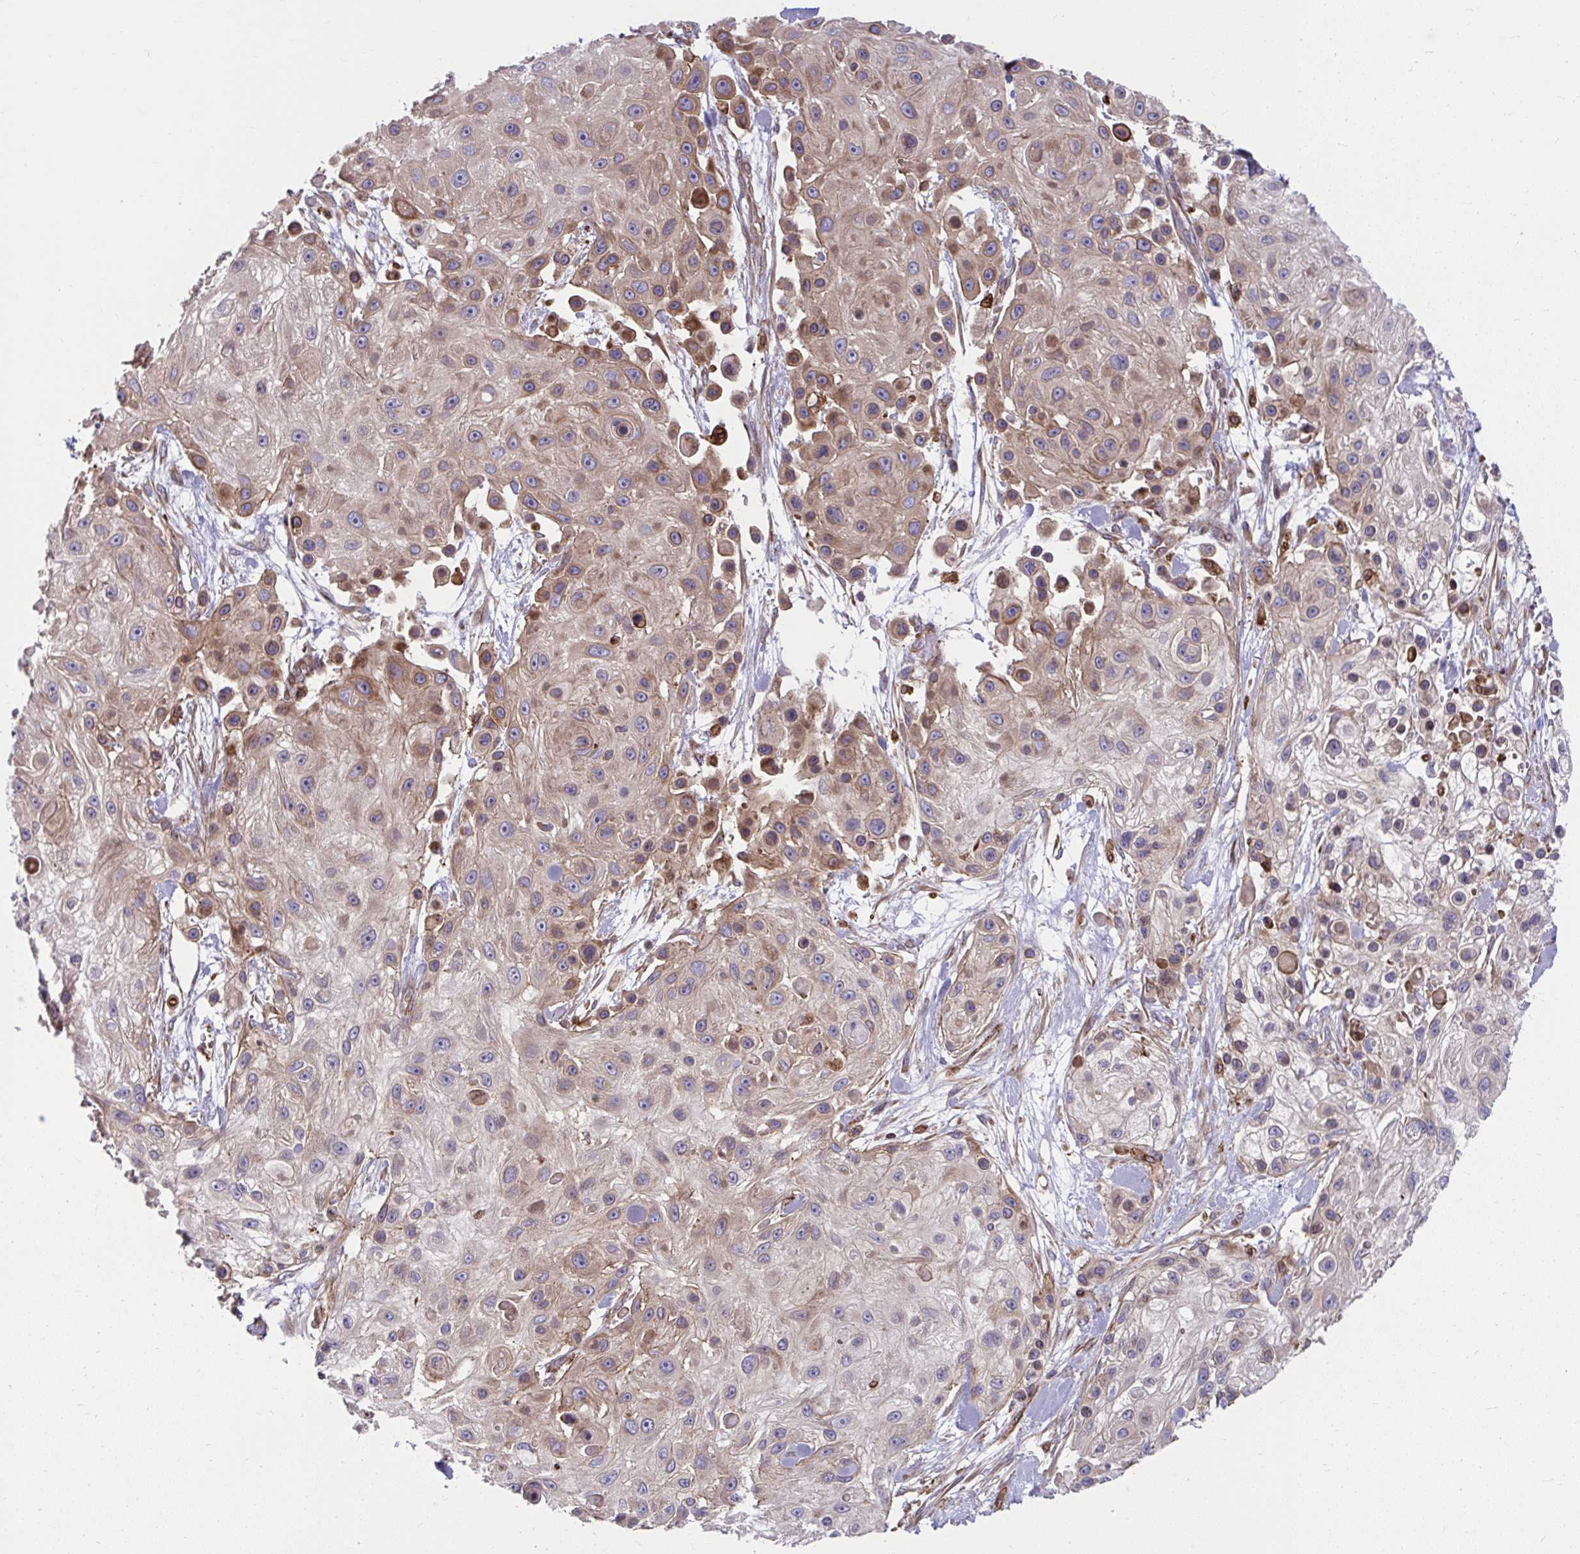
{"staining": {"intensity": "moderate", "quantity": "25%-75%", "location": "cytoplasmic/membranous"}, "tissue": "skin cancer", "cell_type": "Tumor cells", "image_type": "cancer", "snomed": [{"axis": "morphology", "description": "Squamous cell carcinoma, NOS"}, {"axis": "topography", "description": "Skin"}], "caption": "This is an image of IHC staining of skin squamous cell carcinoma, which shows moderate expression in the cytoplasmic/membranous of tumor cells.", "gene": "STIM2", "patient": {"sex": "male", "age": 67}}